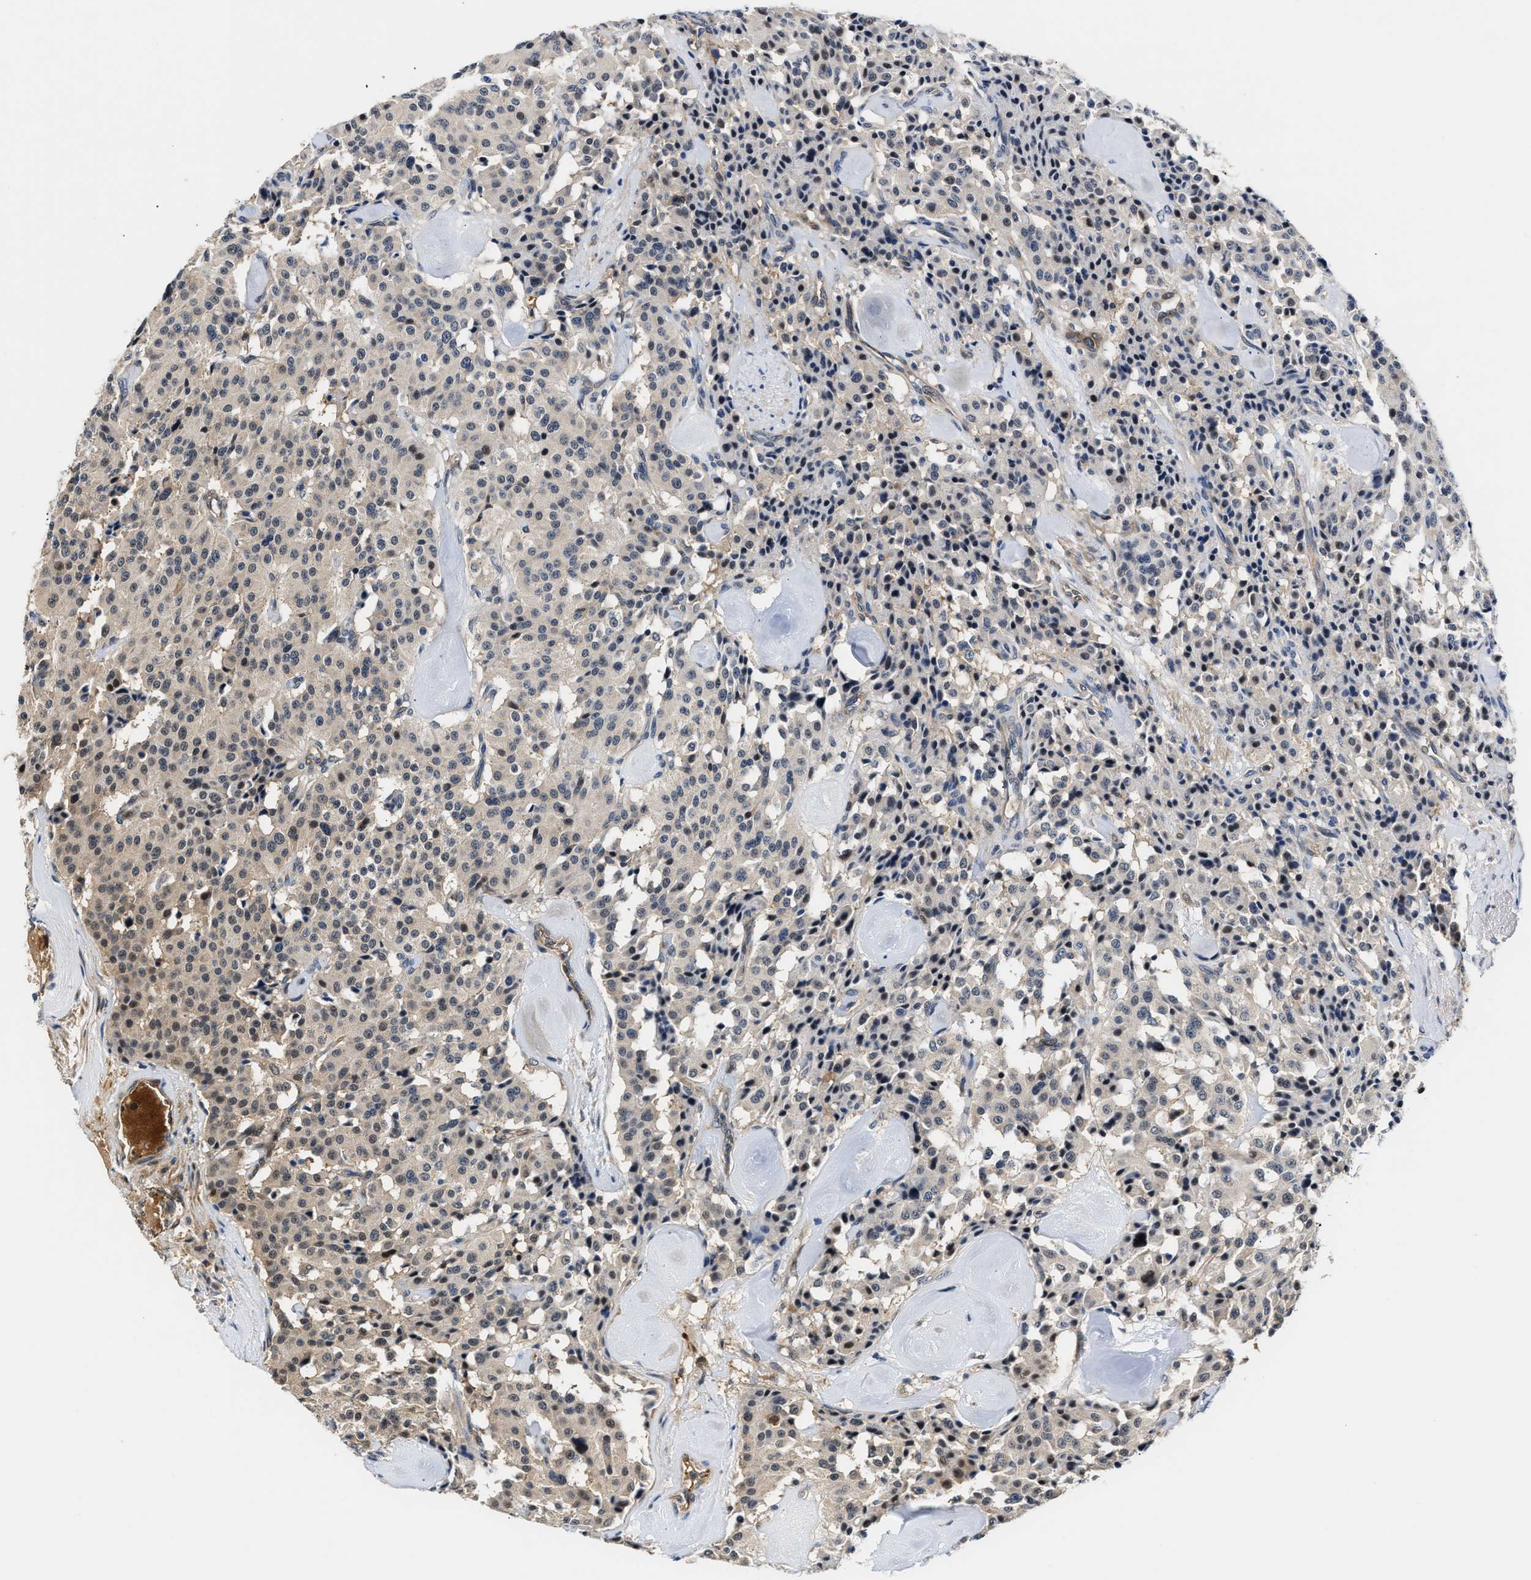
{"staining": {"intensity": "weak", "quantity": "<25%", "location": "cytoplasmic/membranous,nuclear"}, "tissue": "carcinoid", "cell_type": "Tumor cells", "image_type": "cancer", "snomed": [{"axis": "morphology", "description": "Carcinoid, malignant, NOS"}, {"axis": "topography", "description": "Lung"}], "caption": "Photomicrograph shows no protein staining in tumor cells of carcinoid tissue.", "gene": "TUT7", "patient": {"sex": "male", "age": 30}}